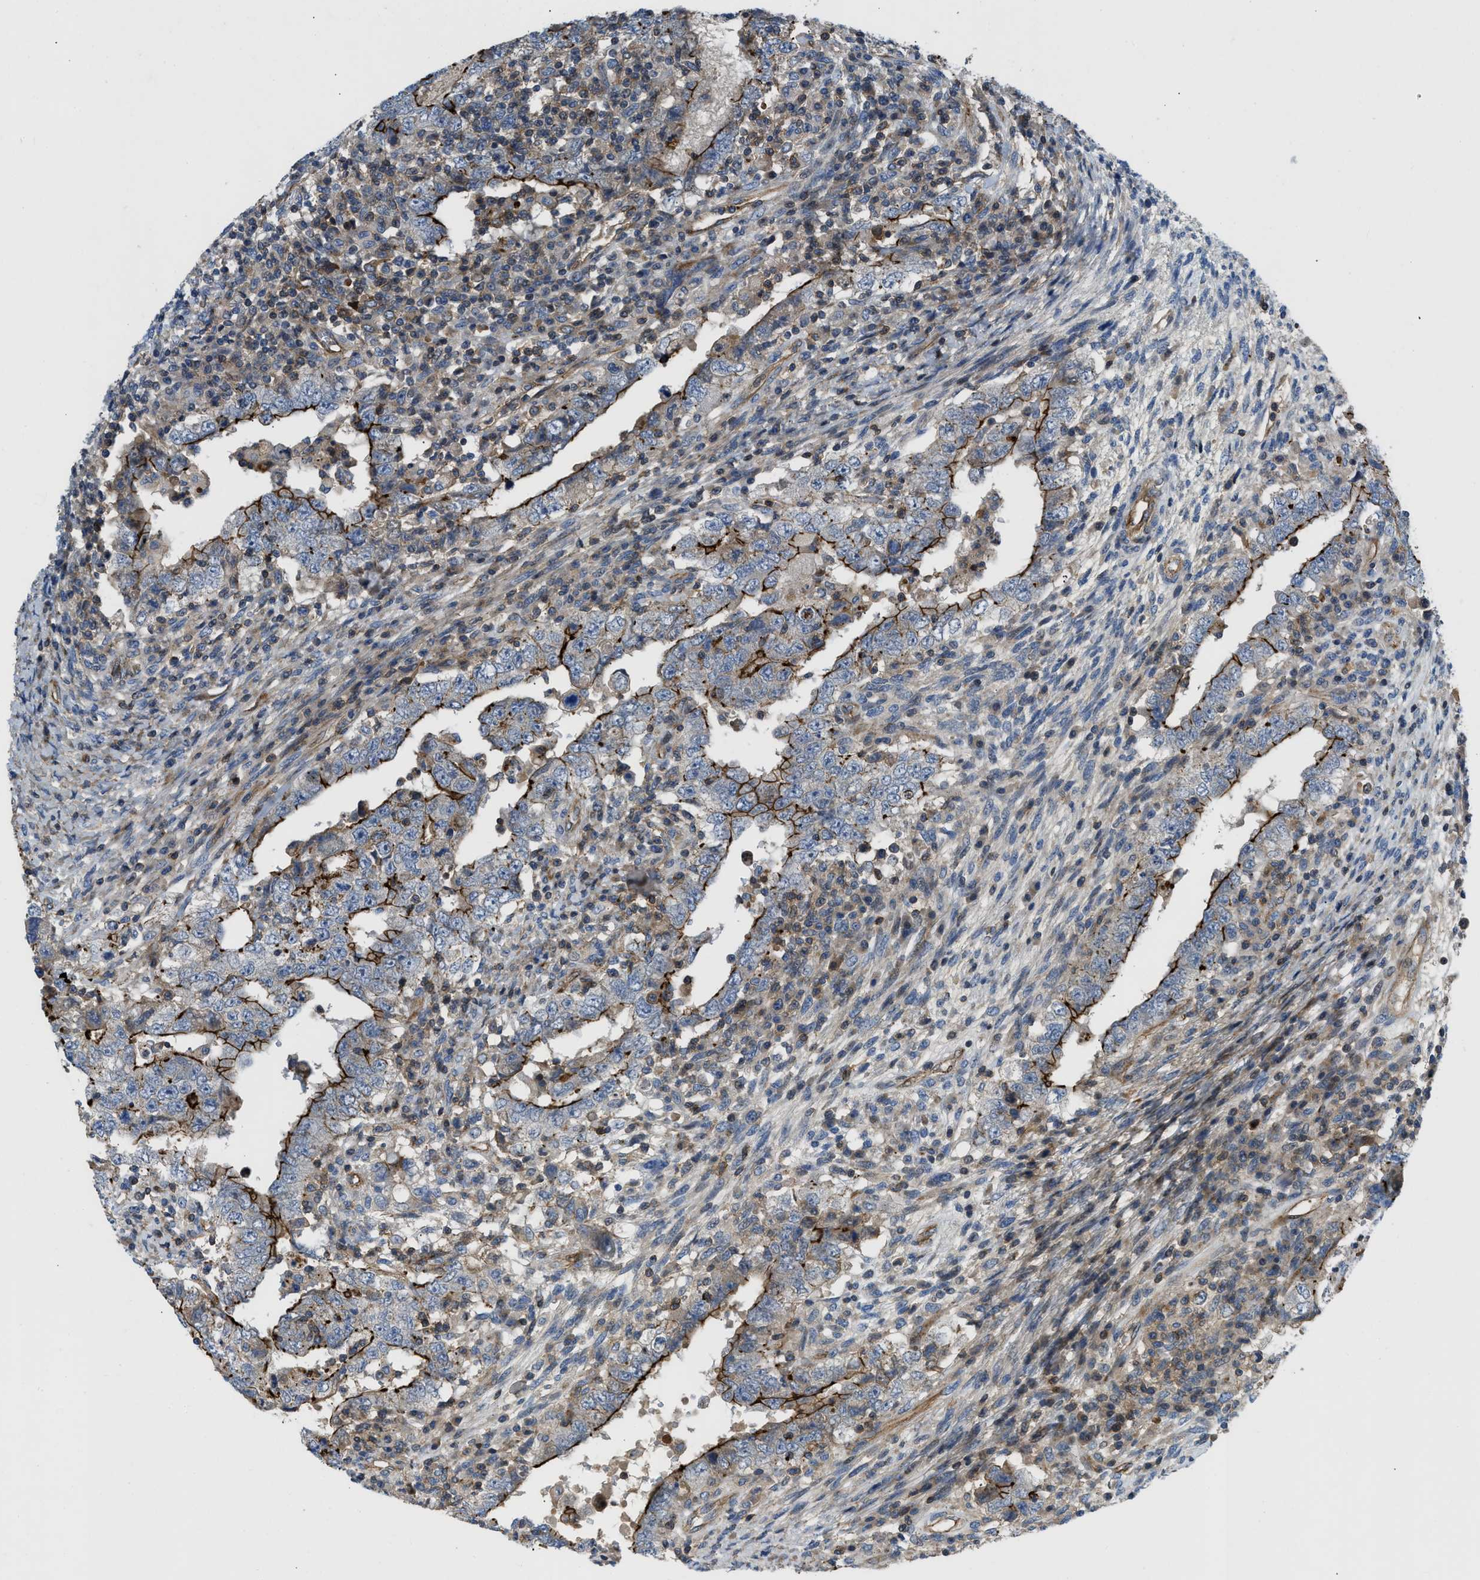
{"staining": {"intensity": "strong", "quantity": "25%-75%", "location": "cytoplasmic/membranous"}, "tissue": "testis cancer", "cell_type": "Tumor cells", "image_type": "cancer", "snomed": [{"axis": "morphology", "description": "Carcinoma, Embryonal, NOS"}, {"axis": "topography", "description": "Testis"}], "caption": "Brown immunohistochemical staining in human testis cancer (embryonal carcinoma) displays strong cytoplasmic/membranous staining in approximately 25%-75% of tumor cells. (DAB (3,3'-diaminobenzidine) IHC, brown staining for protein, blue staining for nuclei).", "gene": "NYNRIN", "patient": {"sex": "male", "age": 26}}